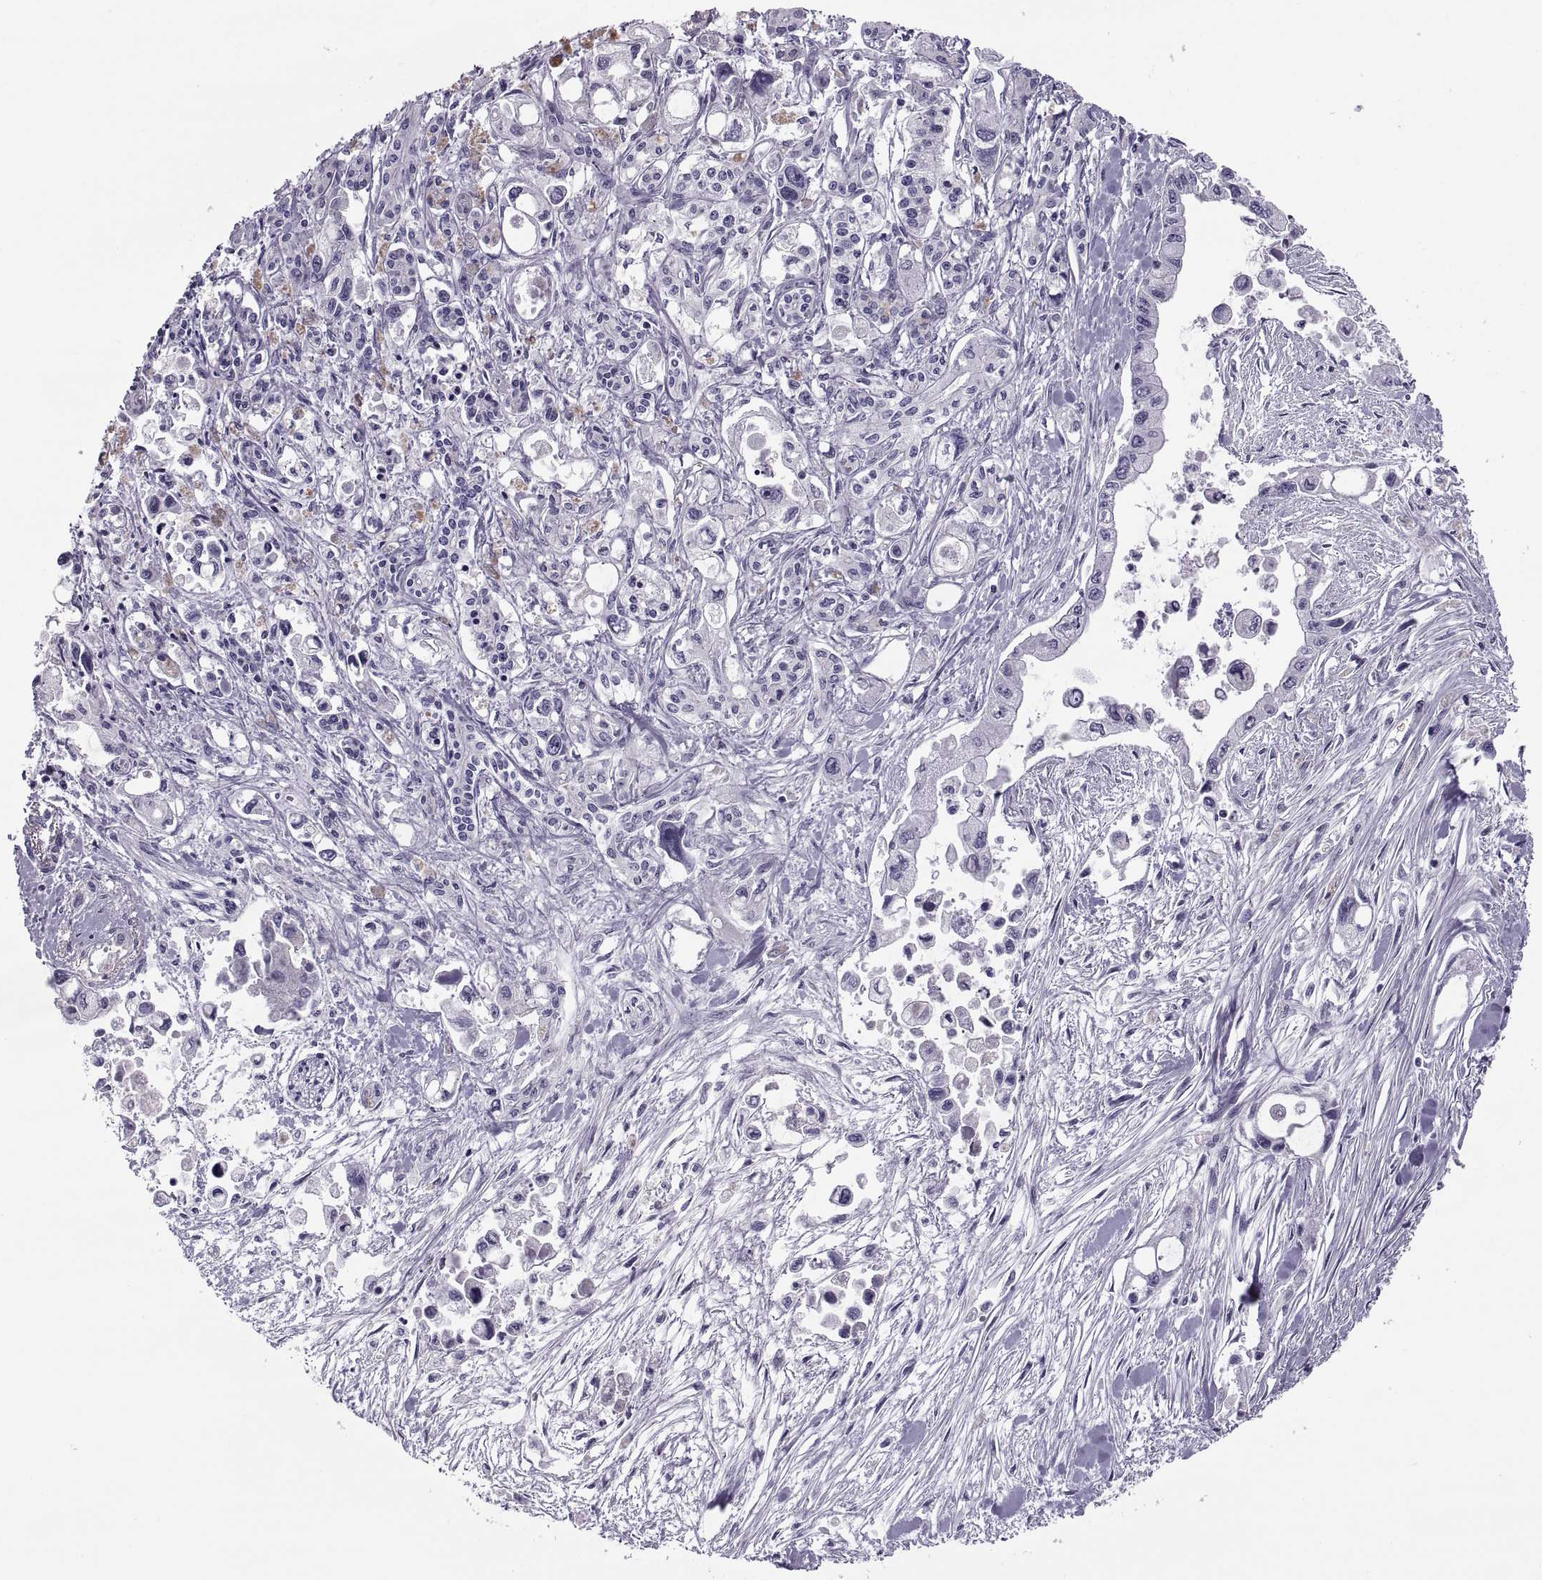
{"staining": {"intensity": "negative", "quantity": "none", "location": "none"}, "tissue": "pancreatic cancer", "cell_type": "Tumor cells", "image_type": "cancer", "snomed": [{"axis": "morphology", "description": "Adenocarcinoma, NOS"}, {"axis": "topography", "description": "Pancreas"}], "caption": "Immunohistochemistry (IHC) of human pancreatic adenocarcinoma exhibits no expression in tumor cells.", "gene": "MAGEB1", "patient": {"sex": "female", "age": 61}}